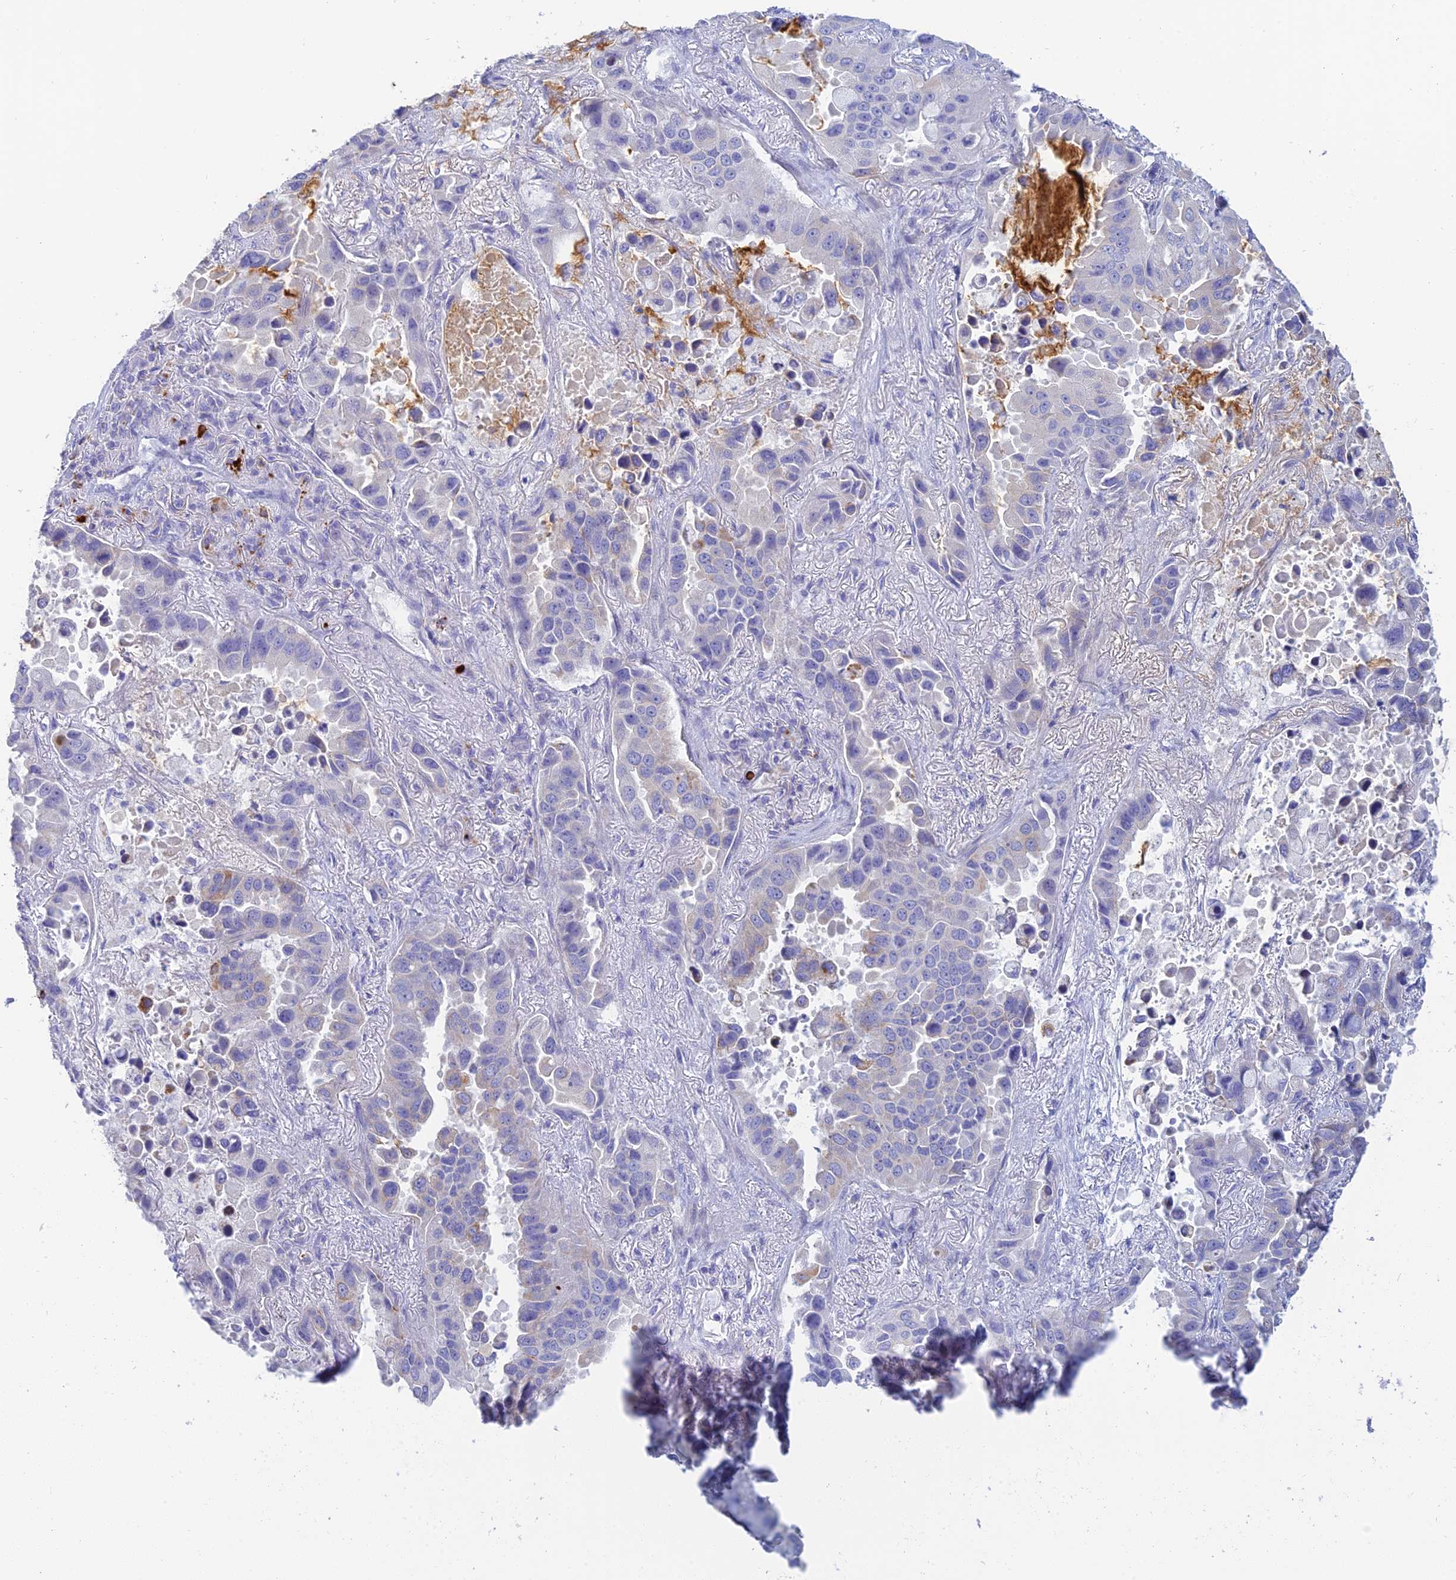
{"staining": {"intensity": "negative", "quantity": "none", "location": "none"}, "tissue": "lung cancer", "cell_type": "Tumor cells", "image_type": "cancer", "snomed": [{"axis": "morphology", "description": "Adenocarcinoma, NOS"}, {"axis": "topography", "description": "Lung"}], "caption": "IHC histopathology image of neoplastic tissue: lung cancer stained with DAB displays no significant protein expression in tumor cells. (IHC, brightfield microscopy, high magnification).", "gene": "CEP152", "patient": {"sex": "male", "age": 64}}